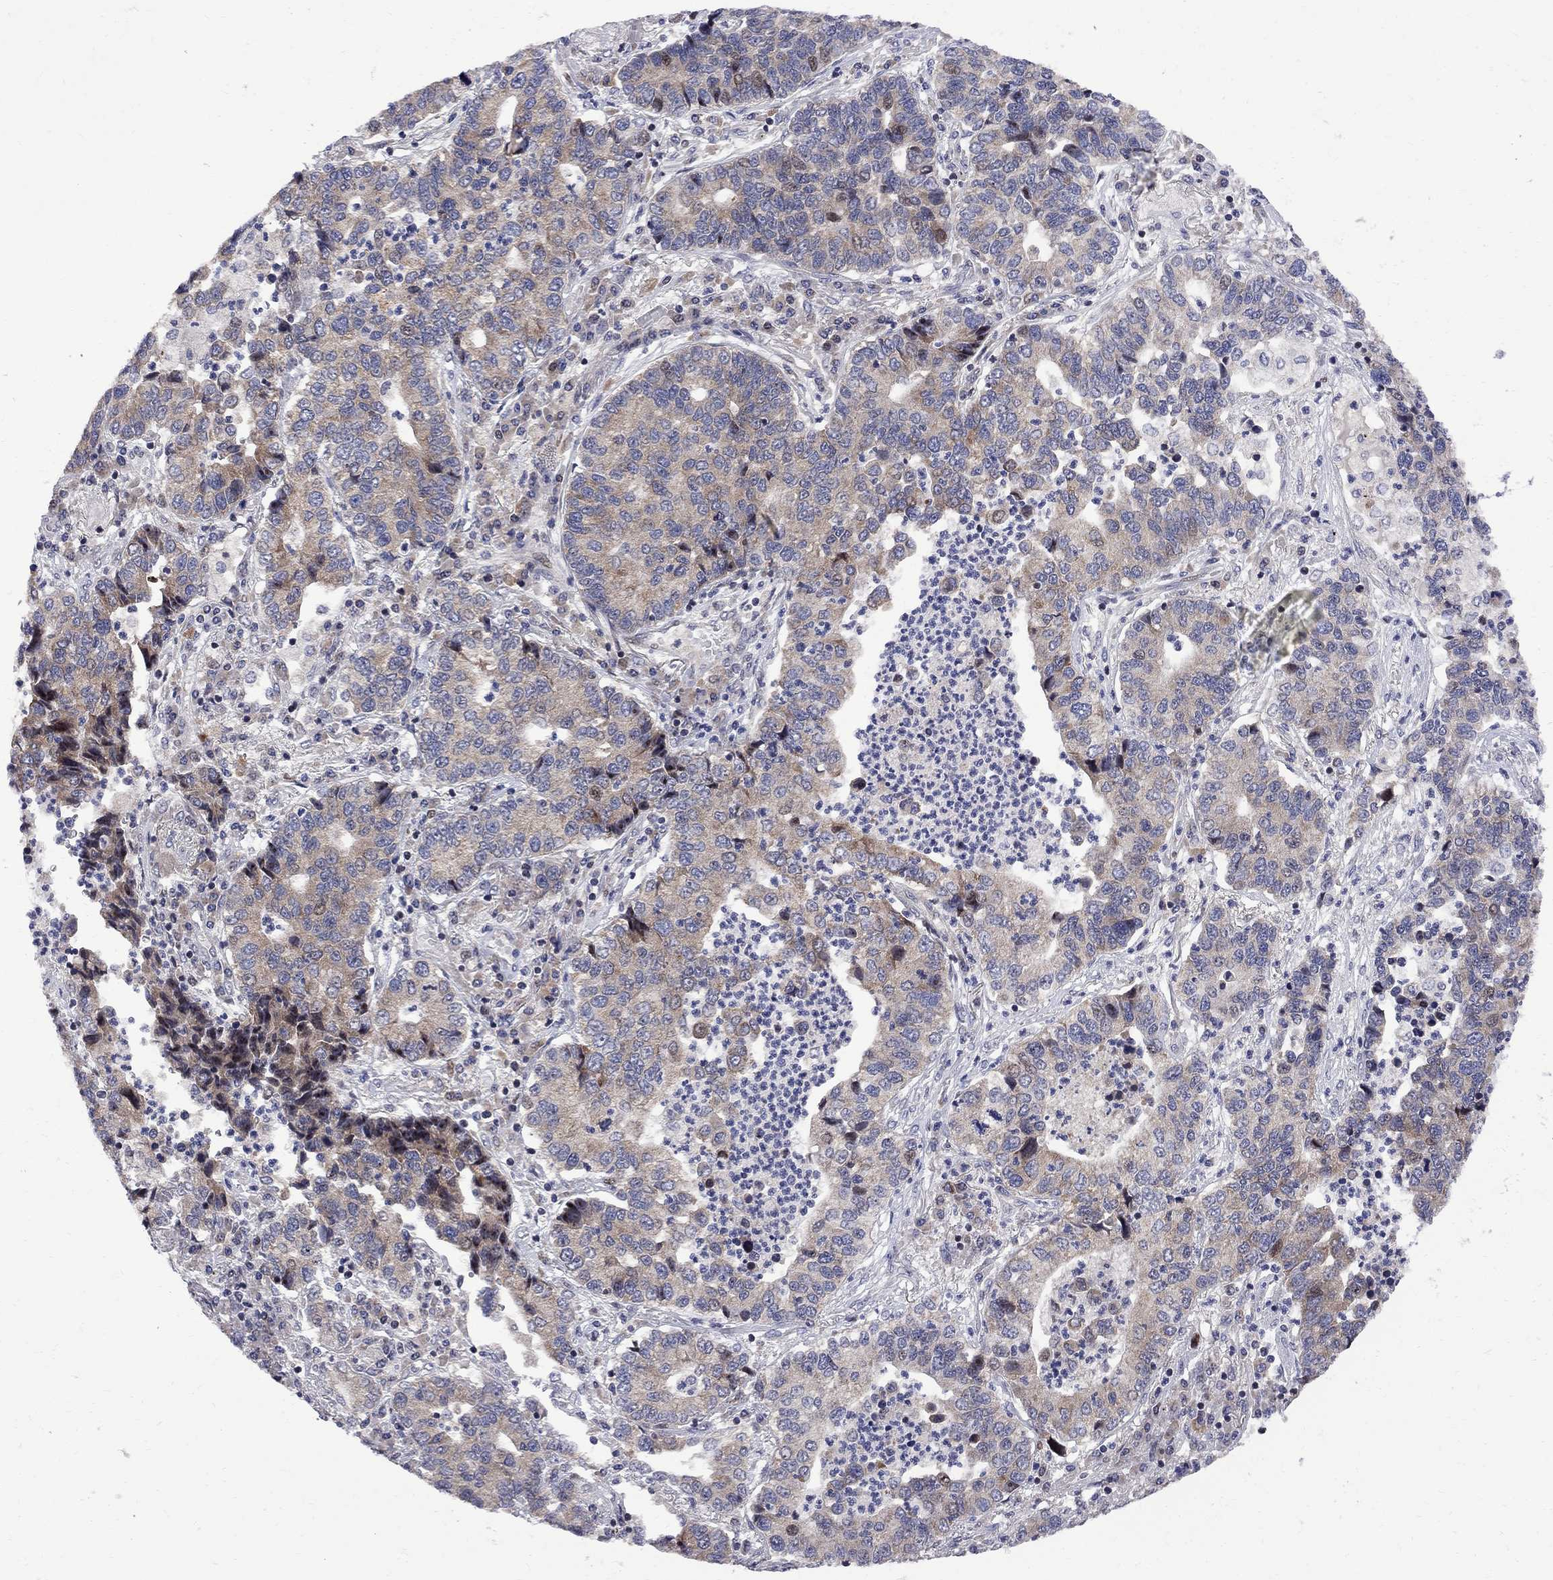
{"staining": {"intensity": "weak", "quantity": ">75%", "location": "cytoplasmic/membranous"}, "tissue": "lung cancer", "cell_type": "Tumor cells", "image_type": "cancer", "snomed": [{"axis": "morphology", "description": "Adenocarcinoma, NOS"}, {"axis": "topography", "description": "Lung"}], "caption": "Immunohistochemical staining of adenocarcinoma (lung) exhibits low levels of weak cytoplasmic/membranous positivity in about >75% of tumor cells. The protein of interest is shown in brown color, while the nuclei are stained blue.", "gene": "CNOT11", "patient": {"sex": "female", "age": 57}}